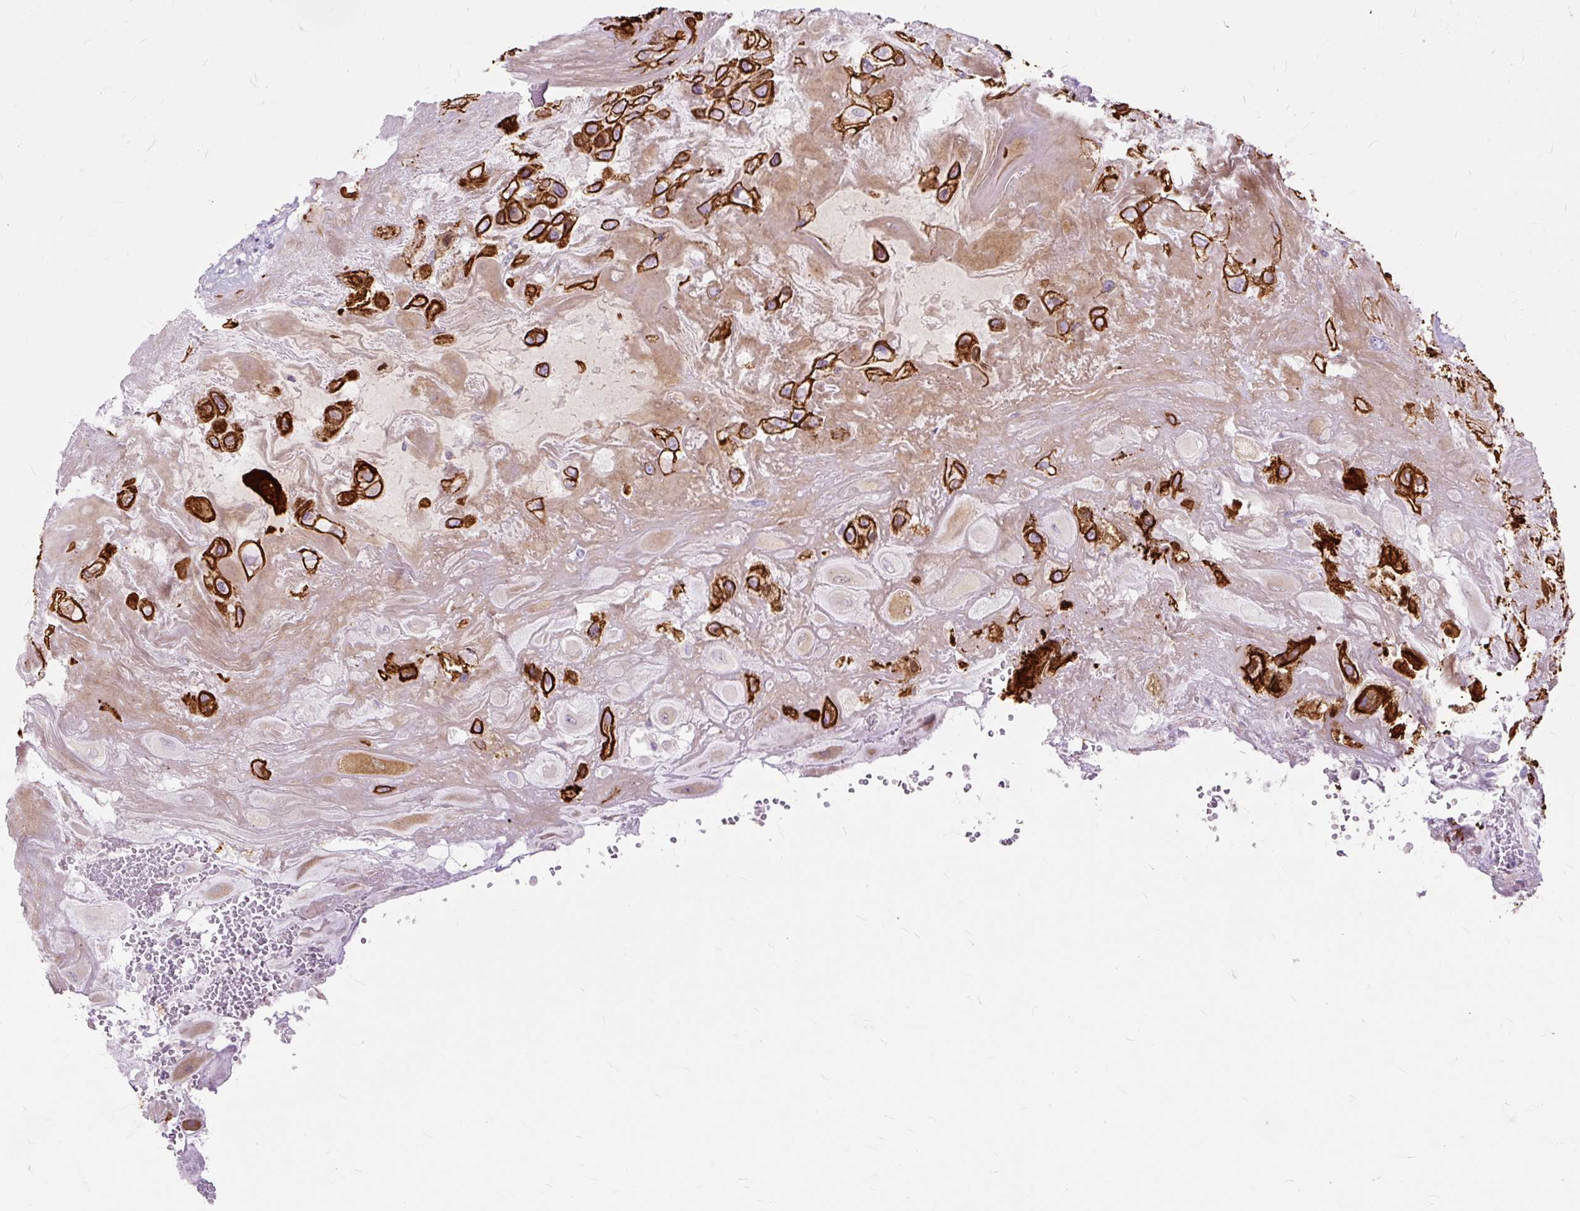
{"staining": {"intensity": "strong", "quantity": ">75%", "location": "cytoplasmic/membranous"}, "tissue": "placenta", "cell_type": "Decidual cells", "image_type": "normal", "snomed": [{"axis": "morphology", "description": "Normal tissue, NOS"}, {"axis": "topography", "description": "Placenta"}], "caption": "Placenta stained with a protein marker reveals strong staining in decidual cells.", "gene": "DCTN4", "patient": {"sex": "female", "age": 32}}